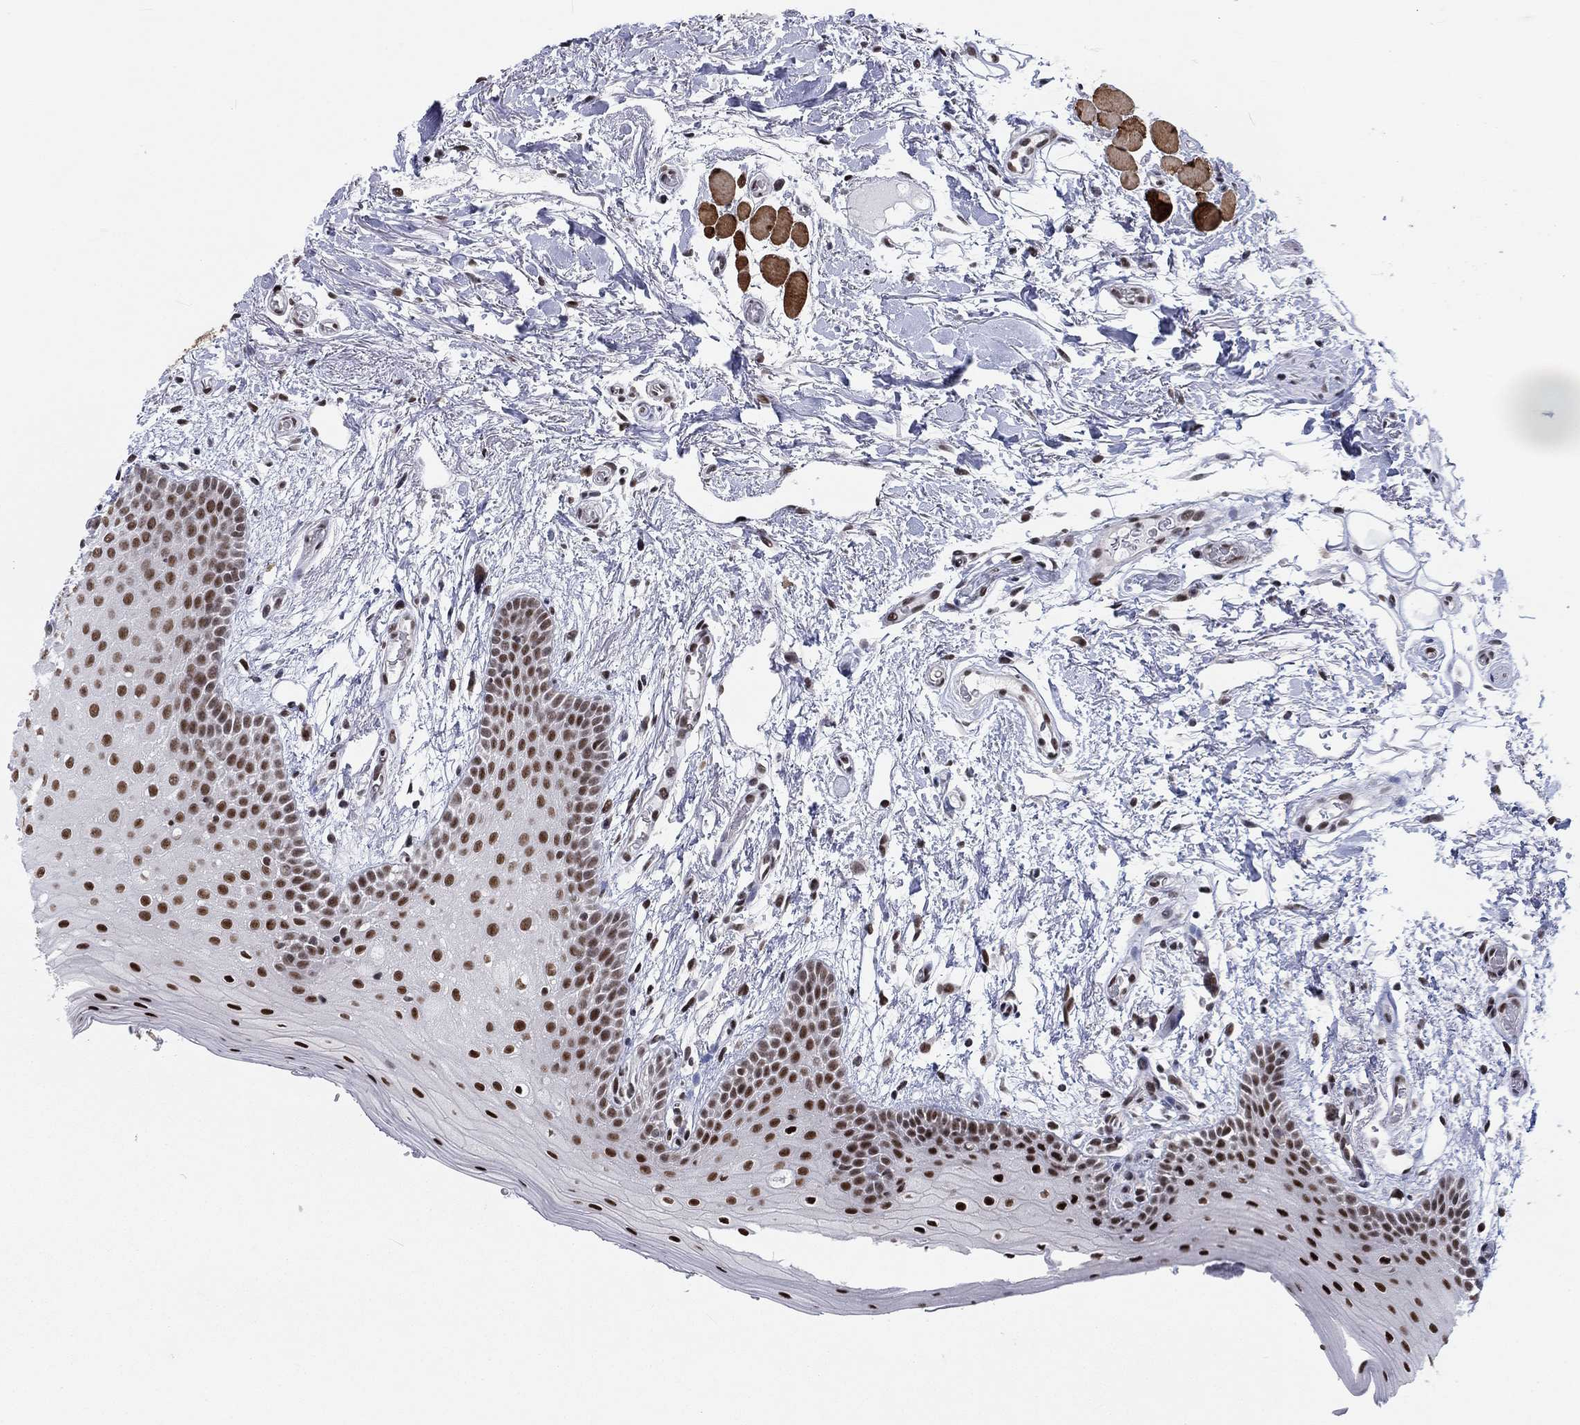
{"staining": {"intensity": "strong", "quantity": ">75%", "location": "nuclear"}, "tissue": "oral mucosa", "cell_type": "Squamous epithelial cells", "image_type": "normal", "snomed": [{"axis": "morphology", "description": "Normal tissue, NOS"}, {"axis": "topography", "description": "Oral tissue"}, {"axis": "topography", "description": "Tounge, NOS"}], "caption": "DAB (3,3'-diaminobenzidine) immunohistochemical staining of benign human oral mucosa demonstrates strong nuclear protein positivity in approximately >75% of squamous epithelial cells.", "gene": "FYTTD1", "patient": {"sex": "female", "age": 86}}